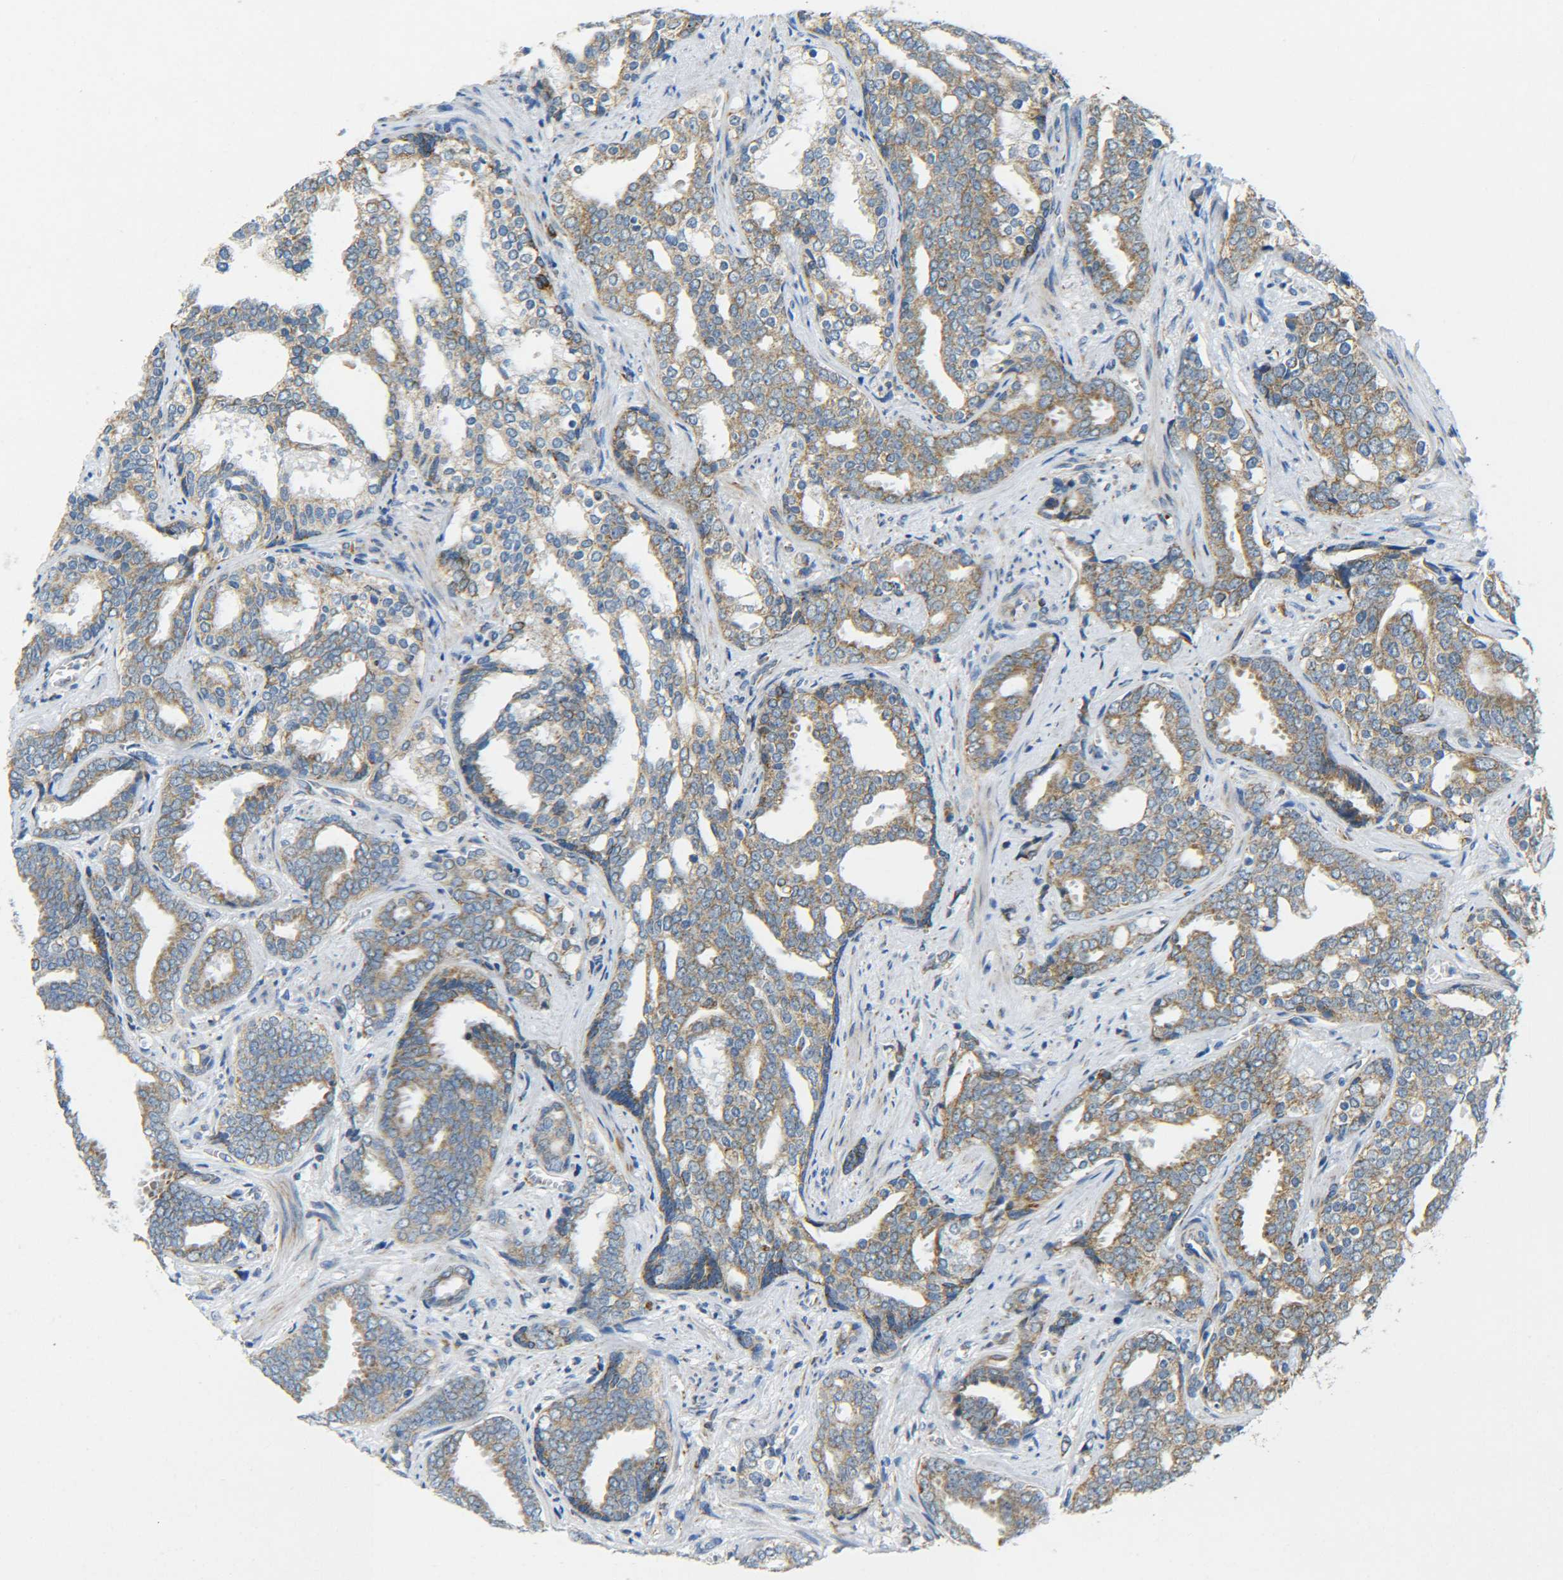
{"staining": {"intensity": "moderate", "quantity": "25%-75%", "location": "cytoplasmic/membranous"}, "tissue": "prostate cancer", "cell_type": "Tumor cells", "image_type": "cancer", "snomed": [{"axis": "morphology", "description": "Adenocarcinoma, High grade"}, {"axis": "topography", "description": "Prostate"}], "caption": "IHC photomicrograph of prostate cancer (adenocarcinoma (high-grade)) stained for a protein (brown), which demonstrates medium levels of moderate cytoplasmic/membranous staining in about 25%-75% of tumor cells.", "gene": "CYB5R1", "patient": {"sex": "male", "age": 67}}